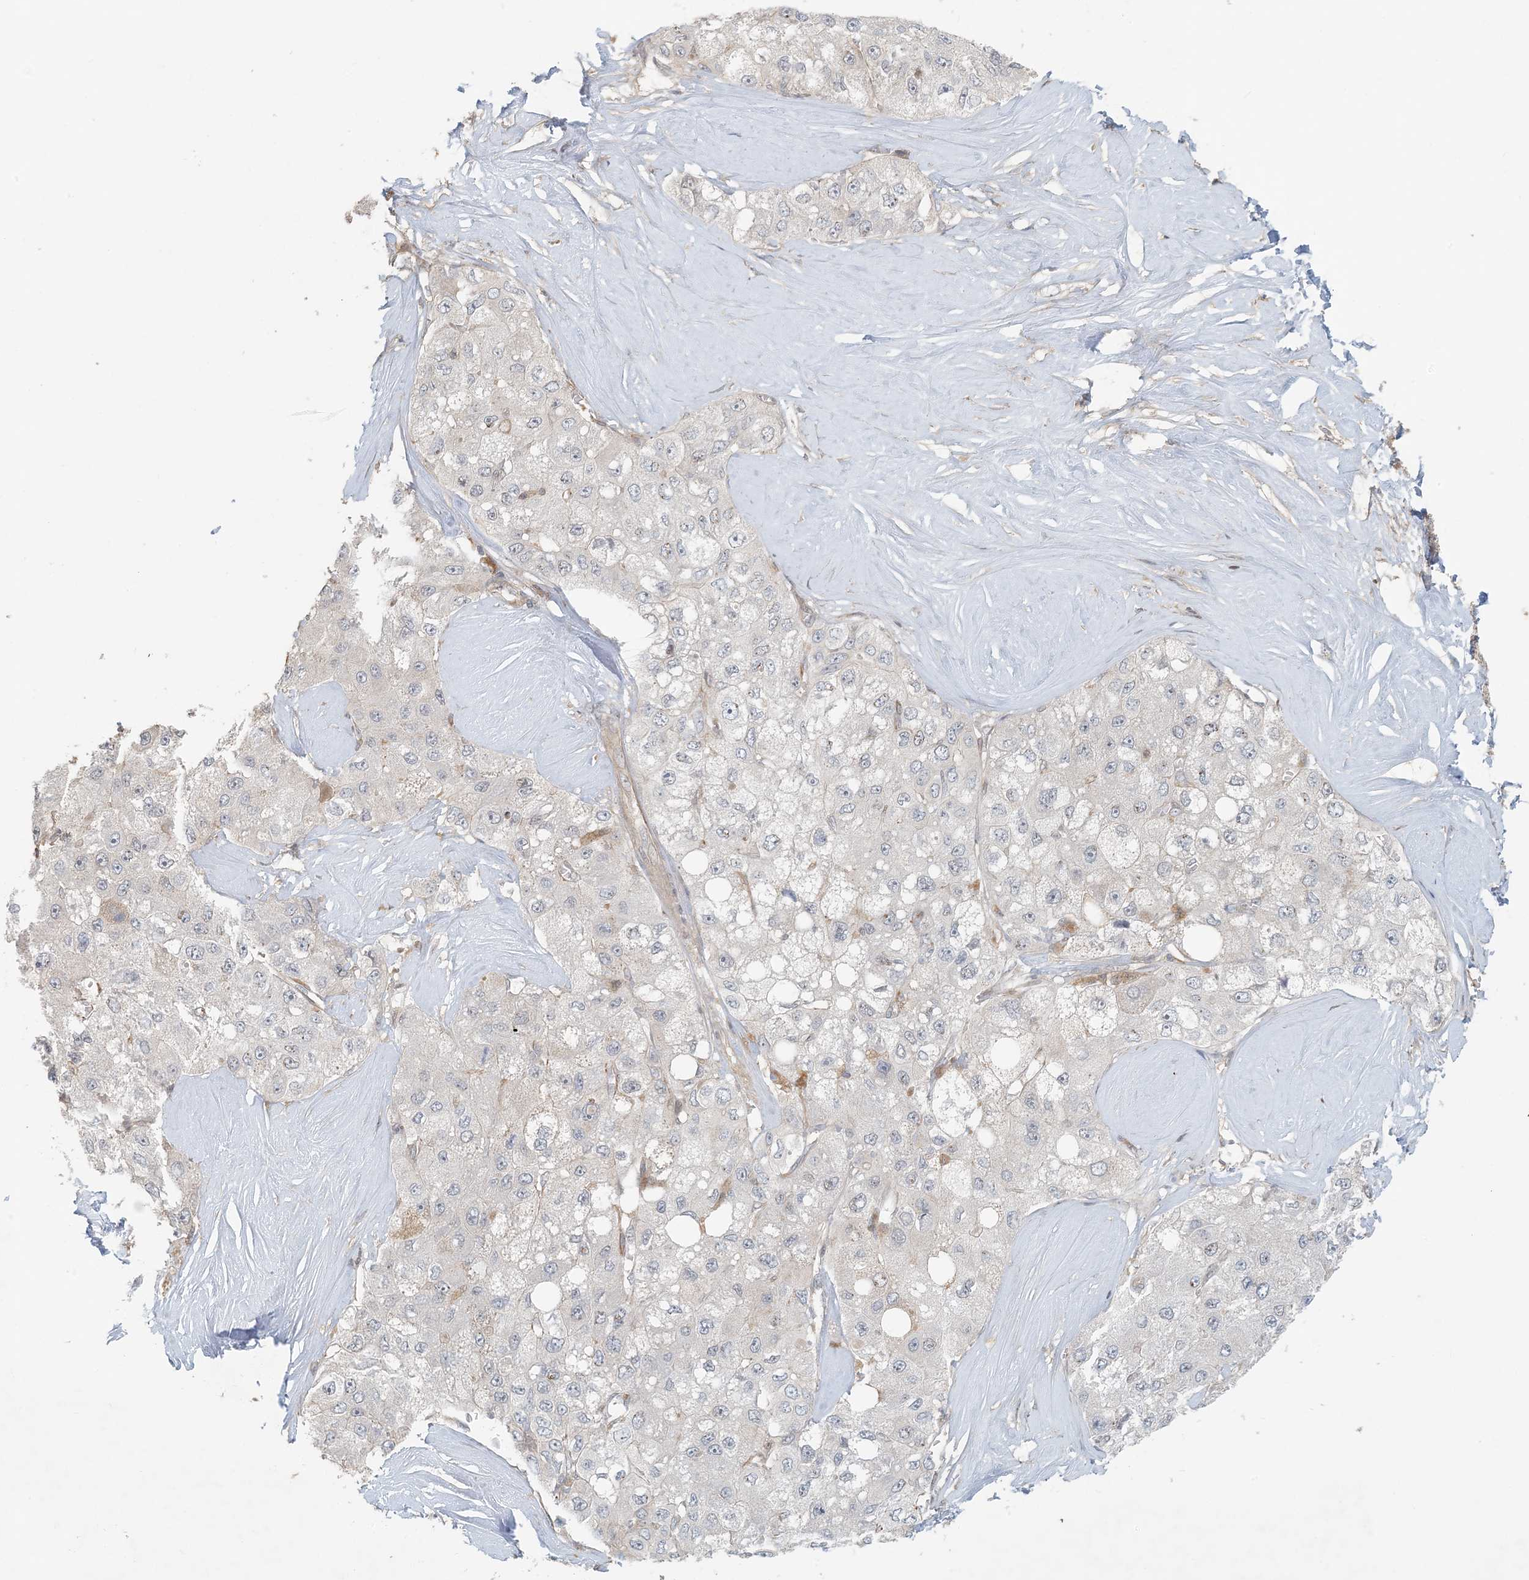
{"staining": {"intensity": "negative", "quantity": "none", "location": "none"}, "tissue": "liver cancer", "cell_type": "Tumor cells", "image_type": "cancer", "snomed": [{"axis": "morphology", "description": "Carcinoma, Hepatocellular, NOS"}, {"axis": "topography", "description": "Liver"}], "caption": "Immunohistochemical staining of liver cancer (hepatocellular carcinoma) reveals no significant staining in tumor cells.", "gene": "OBI1", "patient": {"sex": "male", "age": 80}}